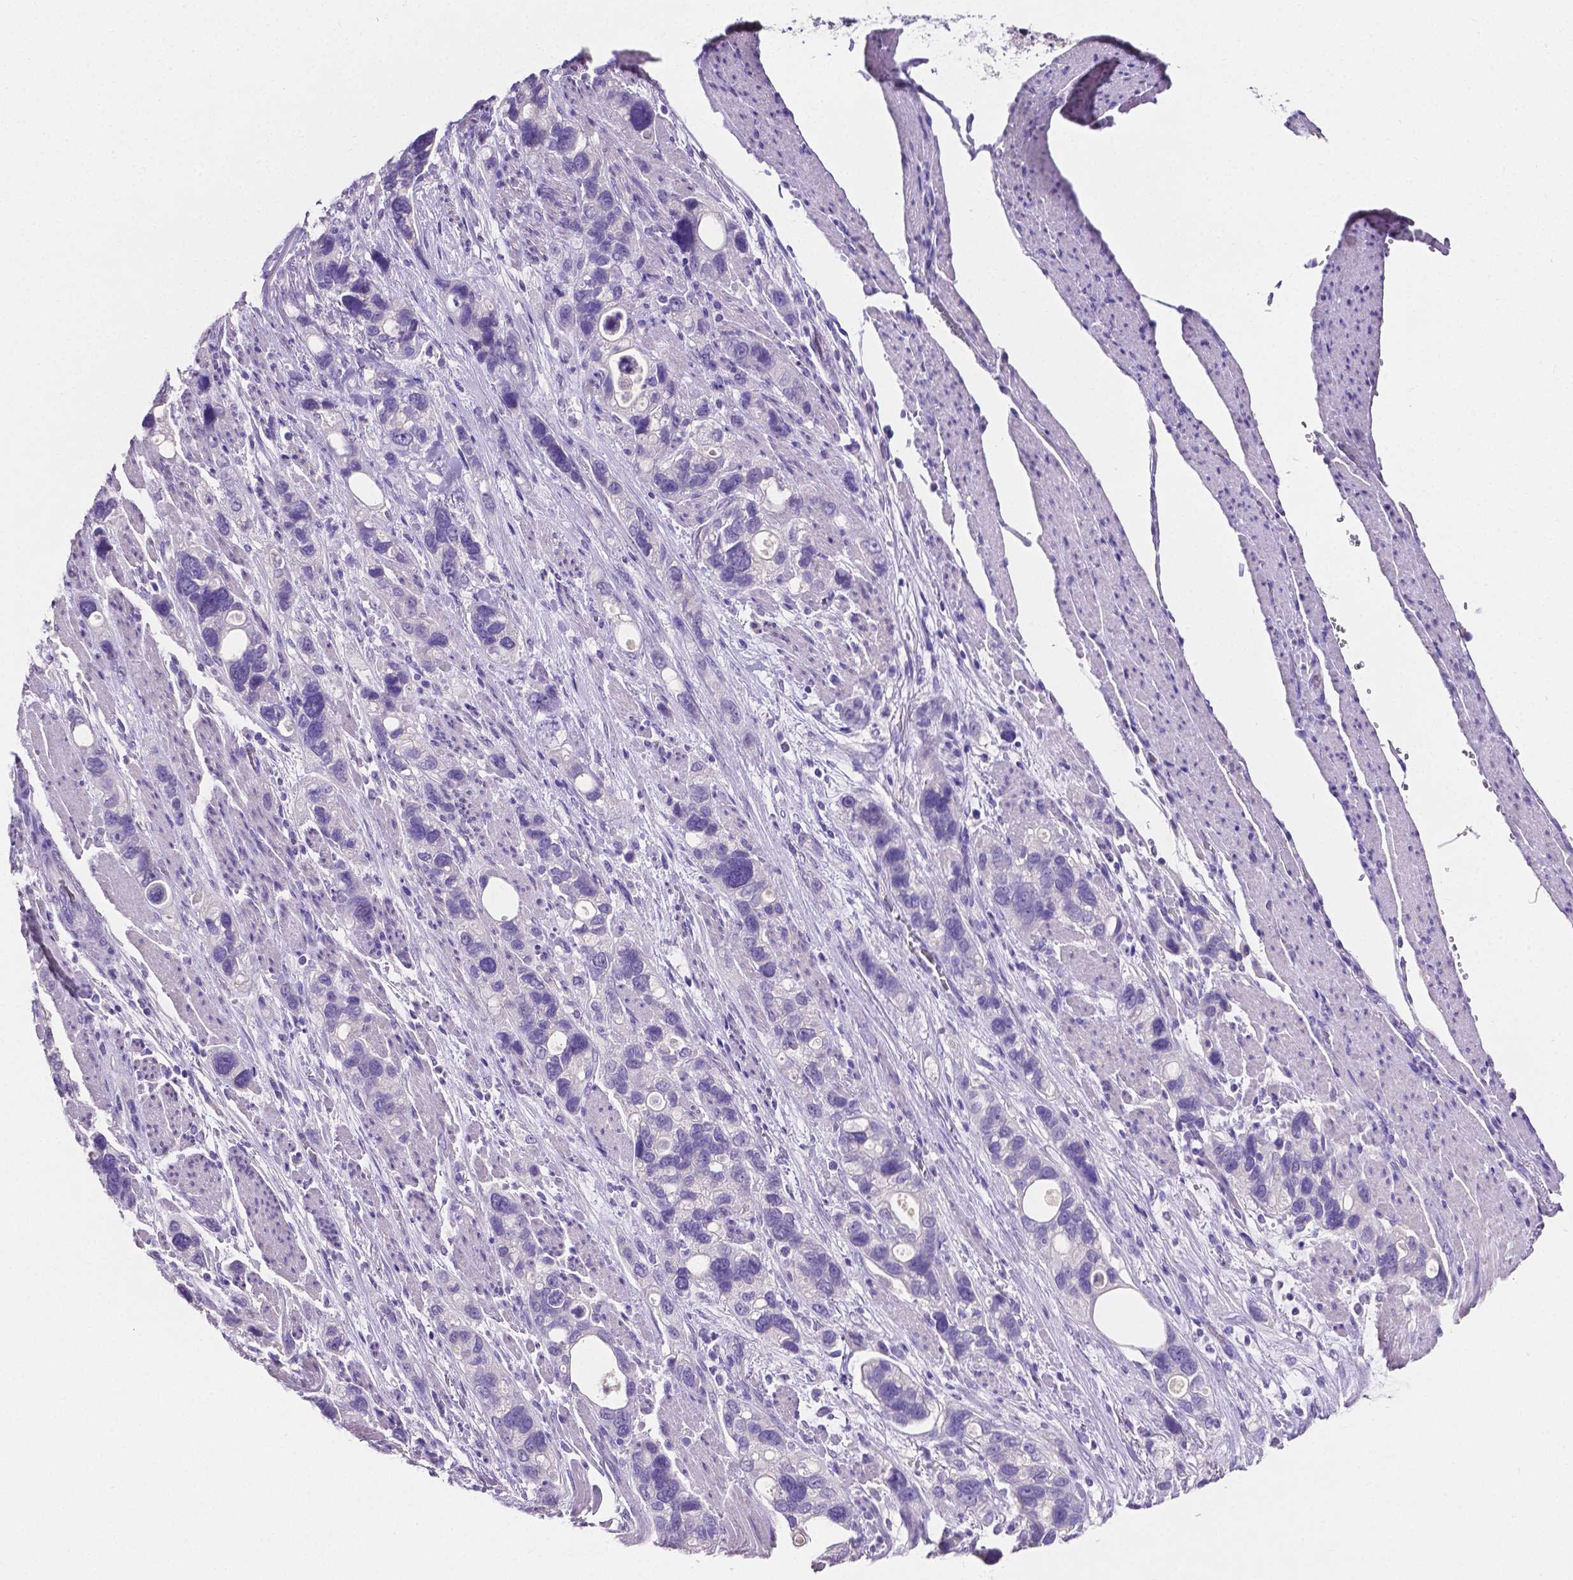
{"staining": {"intensity": "negative", "quantity": "none", "location": "none"}, "tissue": "stomach cancer", "cell_type": "Tumor cells", "image_type": "cancer", "snomed": [{"axis": "morphology", "description": "Adenocarcinoma, NOS"}, {"axis": "topography", "description": "Stomach, upper"}], "caption": "This is a photomicrograph of IHC staining of stomach cancer (adenocarcinoma), which shows no positivity in tumor cells.", "gene": "SLC22A2", "patient": {"sex": "female", "age": 81}}